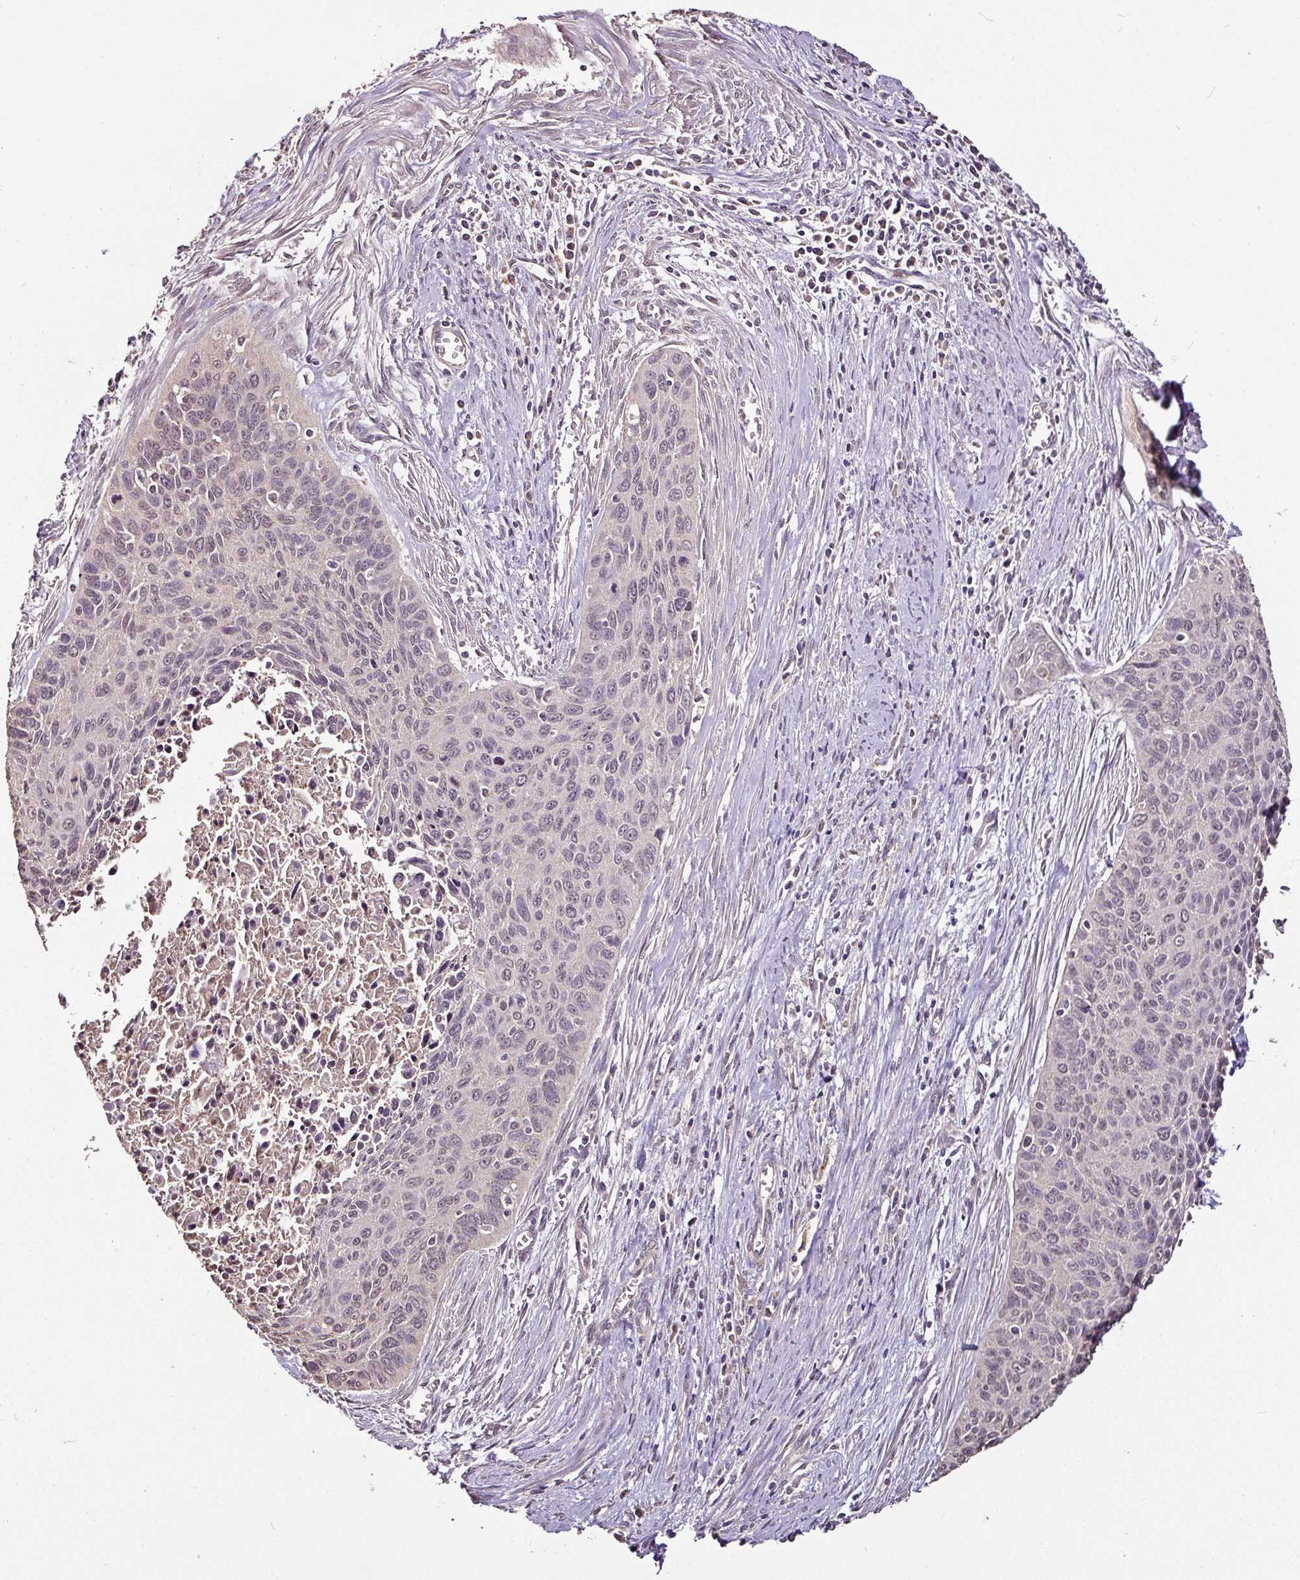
{"staining": {"intensity": "weak", "quantity": "<25%", "location": "nuclear"}, "tissue": "cervical cancer", "cell_type": "Tumor cells", "image_type": "cancer", "snomed": [{"axis": "morphology", "description": "Squamous cell carcinoma, NOS"}, {"axis": "topography", "description": "Cervix"}], "caption": "Immunohistochemistry (IHC) of human cervical cancer shows no staining in tumor cells.", "gene": "RPL38", "patient": {"sex": "female", "age": 55}}